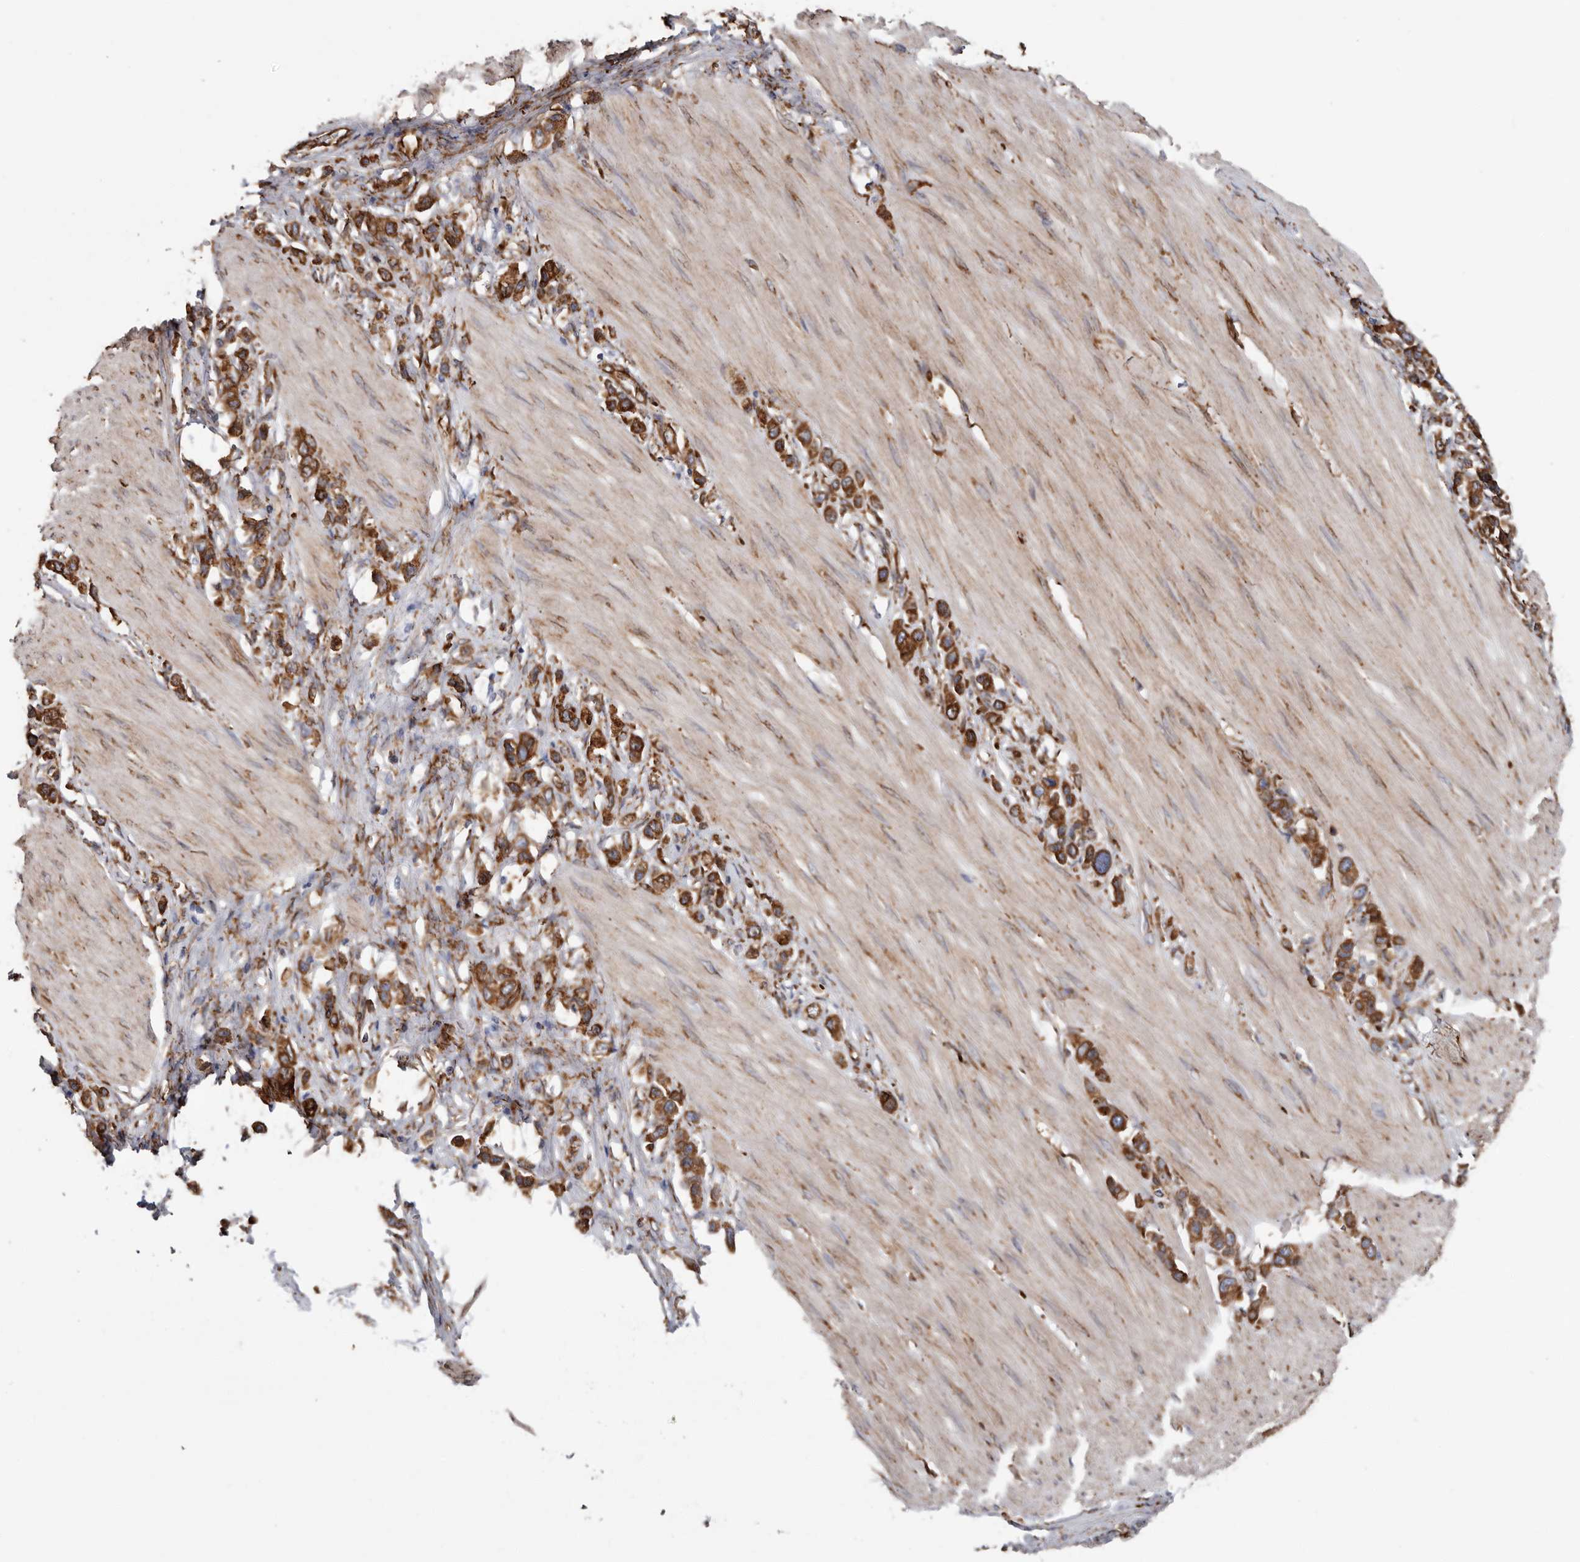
{"staining": {"intensity": "strong", "quantity": ">75%", "location": "cytoplasmic/membranous"}, "tissue": "stomach cancer", "cell_type": "Tumor cells", "image_type": "cancer", "snomed": [{"axis": "morphology", "description": "Adenocarcinoma, NOS"}, {"axis": "topography", "description": "Stomach"}], "caption": "DAB immunohistochemical staining of human stomach cancer (adenocarcinoma) demonstrates strong cytoplasmic/membranous protein positivity in approximately >75% of tumor cells. (DAB (3,3'-diaminobenzidine) IHC with brightfield microscopy, high magnification).", "gene": "SEMA3E", "patient": {"sex": "female", "age": 65}}